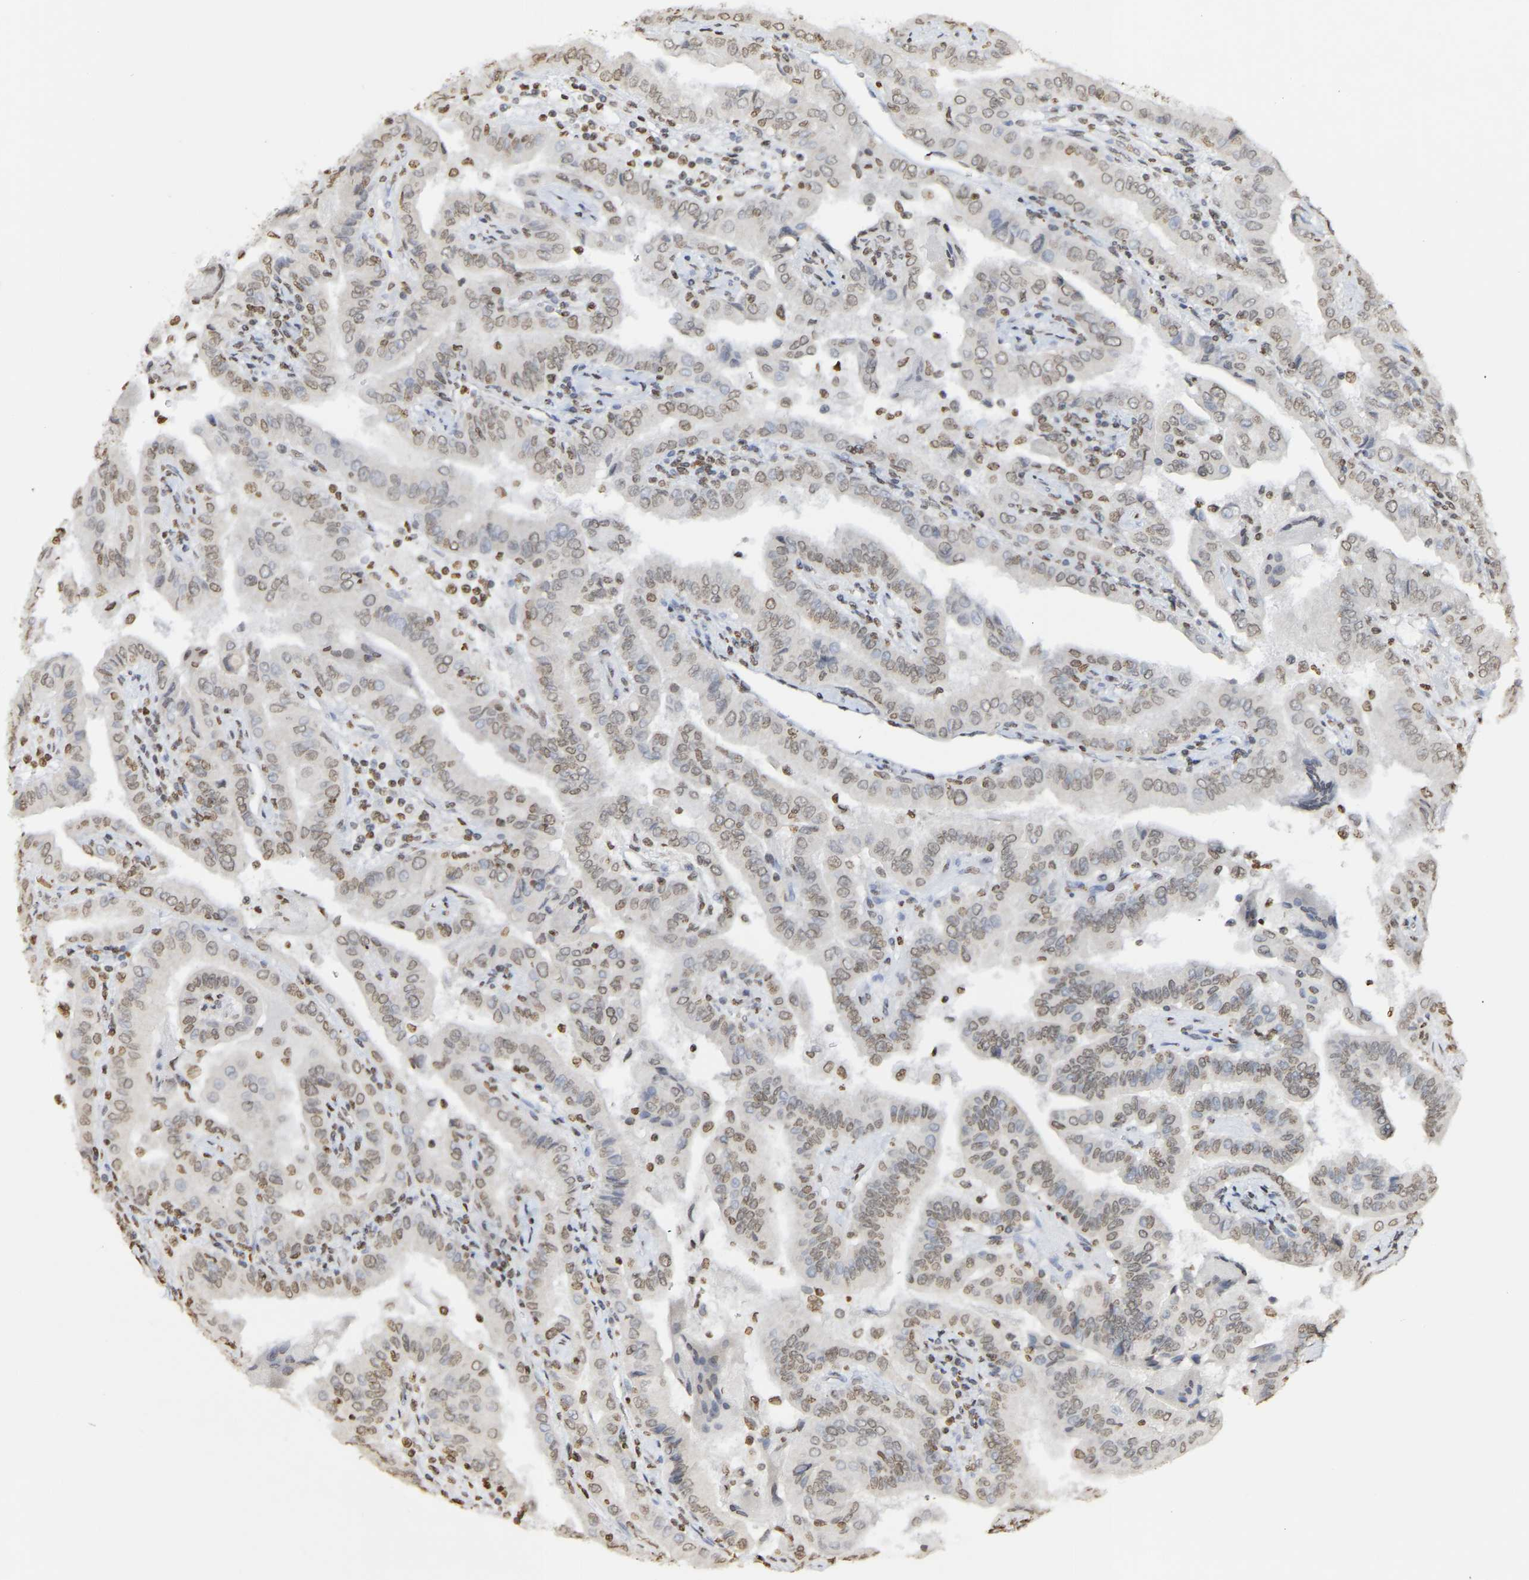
{"staining": {"intensity": "weak", "quantity": ">75%", "location": "nuclear"}, "tissue": "thyroid cancer", "cell_type": "Tumor cells", "image_type": "cancer", "snomed": [{"axis": "morphology", "description": "Papillary adenocarcinoma, NOS"}, {"axis": "topography", "description": "Thyroid gland"}], "caption": "Immunohistochemistry image of human thyroid cancer stained for a protein (brown), which demonstrates low levels of weak nuclear staining in about >75% of tumor cells.", "gene": "ATF4", "patient": {"sex": "male", "age": 33}}